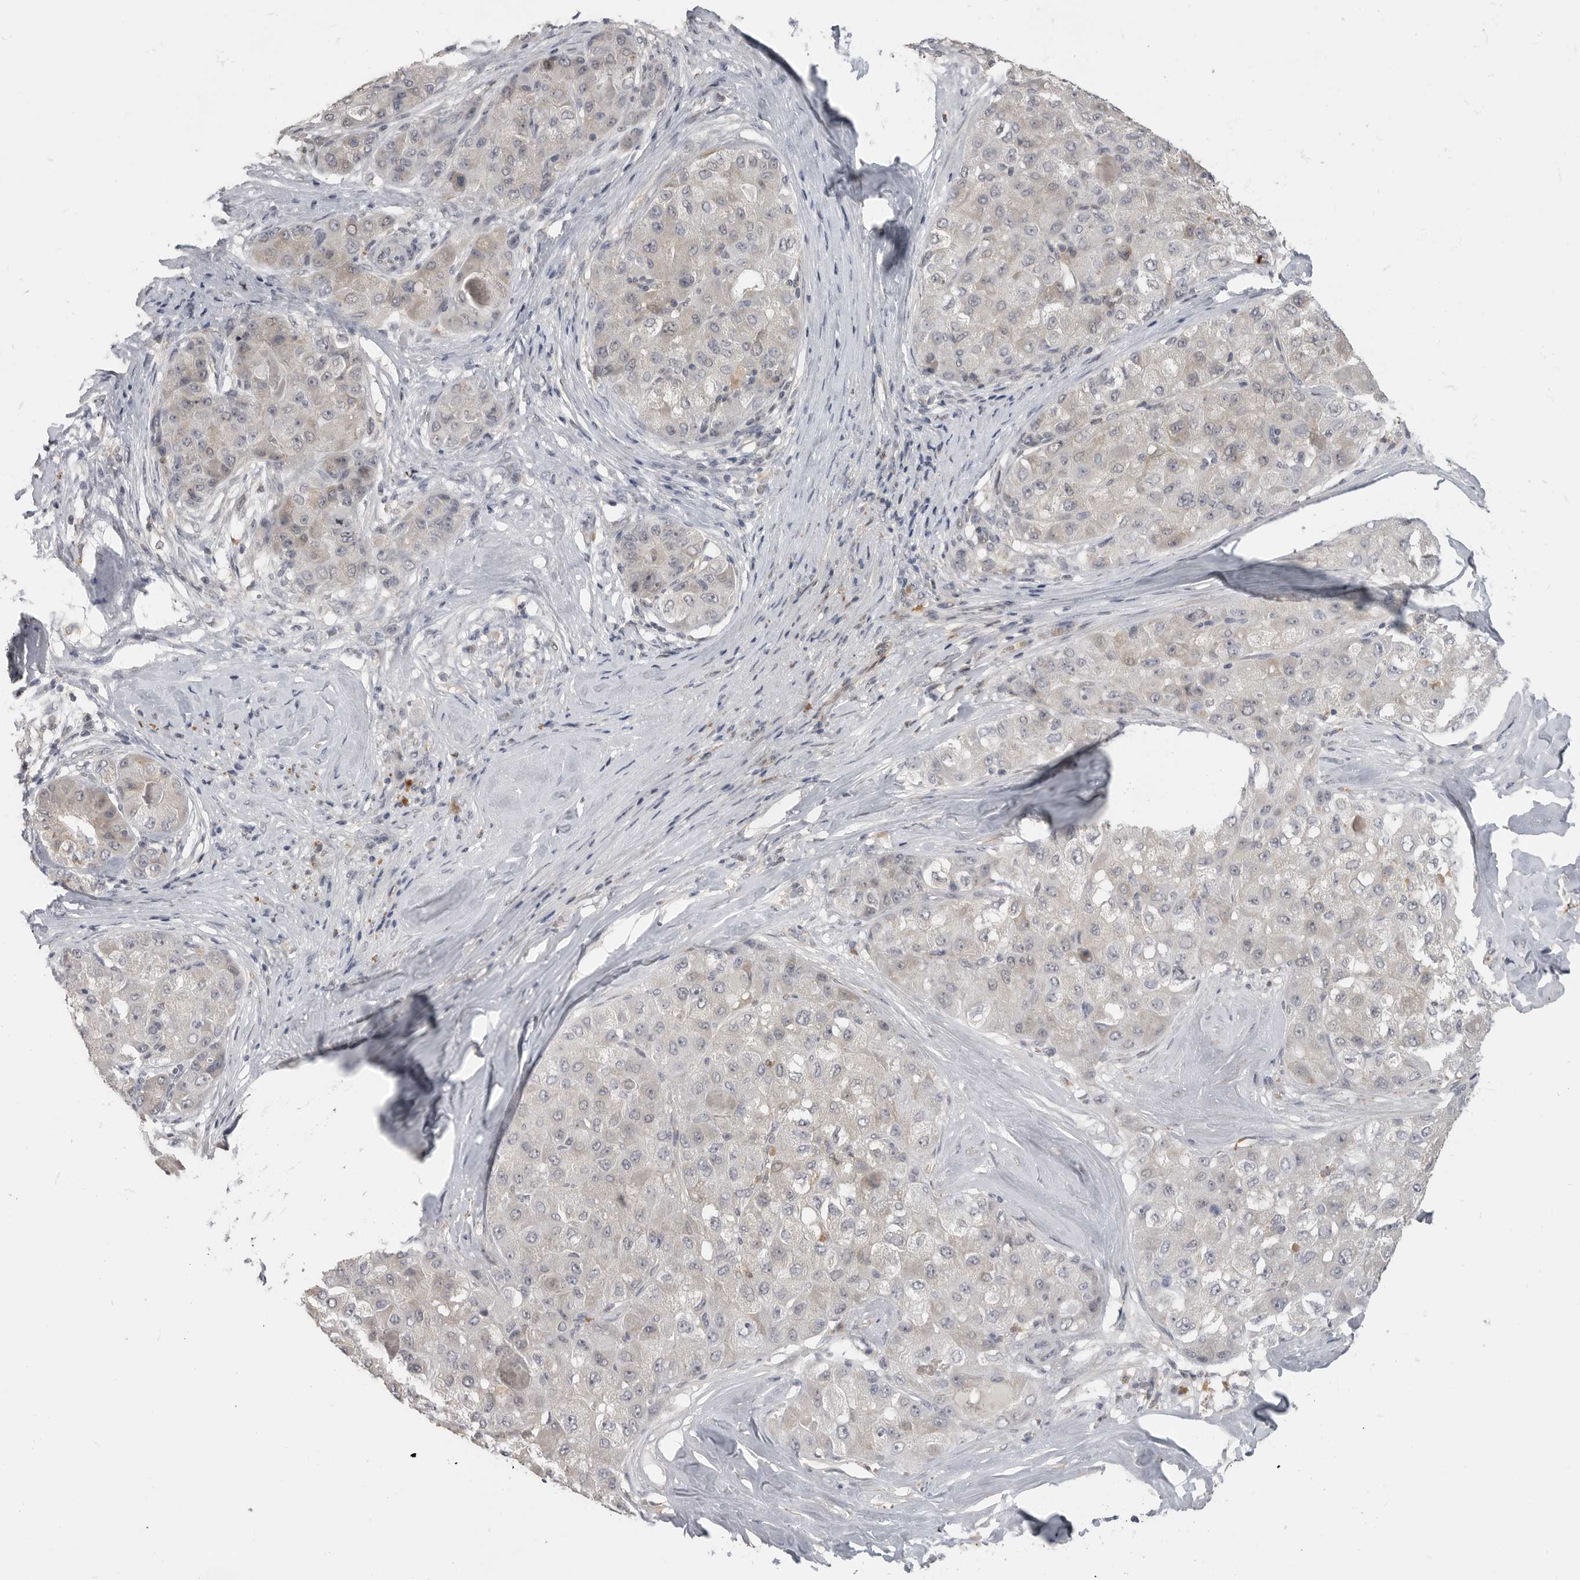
{"staining": {"intensity": "negative", "quantity": "none", "location": "none"}, "tissue": "liver cancer", "cell_type": "Tumor cells", "image_type": "cancer", "snomed": [{"axis": "morphology", "description": "Carcinoma, Hepatocellular, NOS"}, {"axis": "topography", "description": "Liver"}], "caption": "The image shows no significant staining in tumor cells of hepatocellular carcinoma (liver). (DAB (3,3'-diaminobenzidine) immunohistochemistry with hematoxylin counter stain).", "gene": "PLEKHF1", "patient": {"sex": "male", "age": 80}}